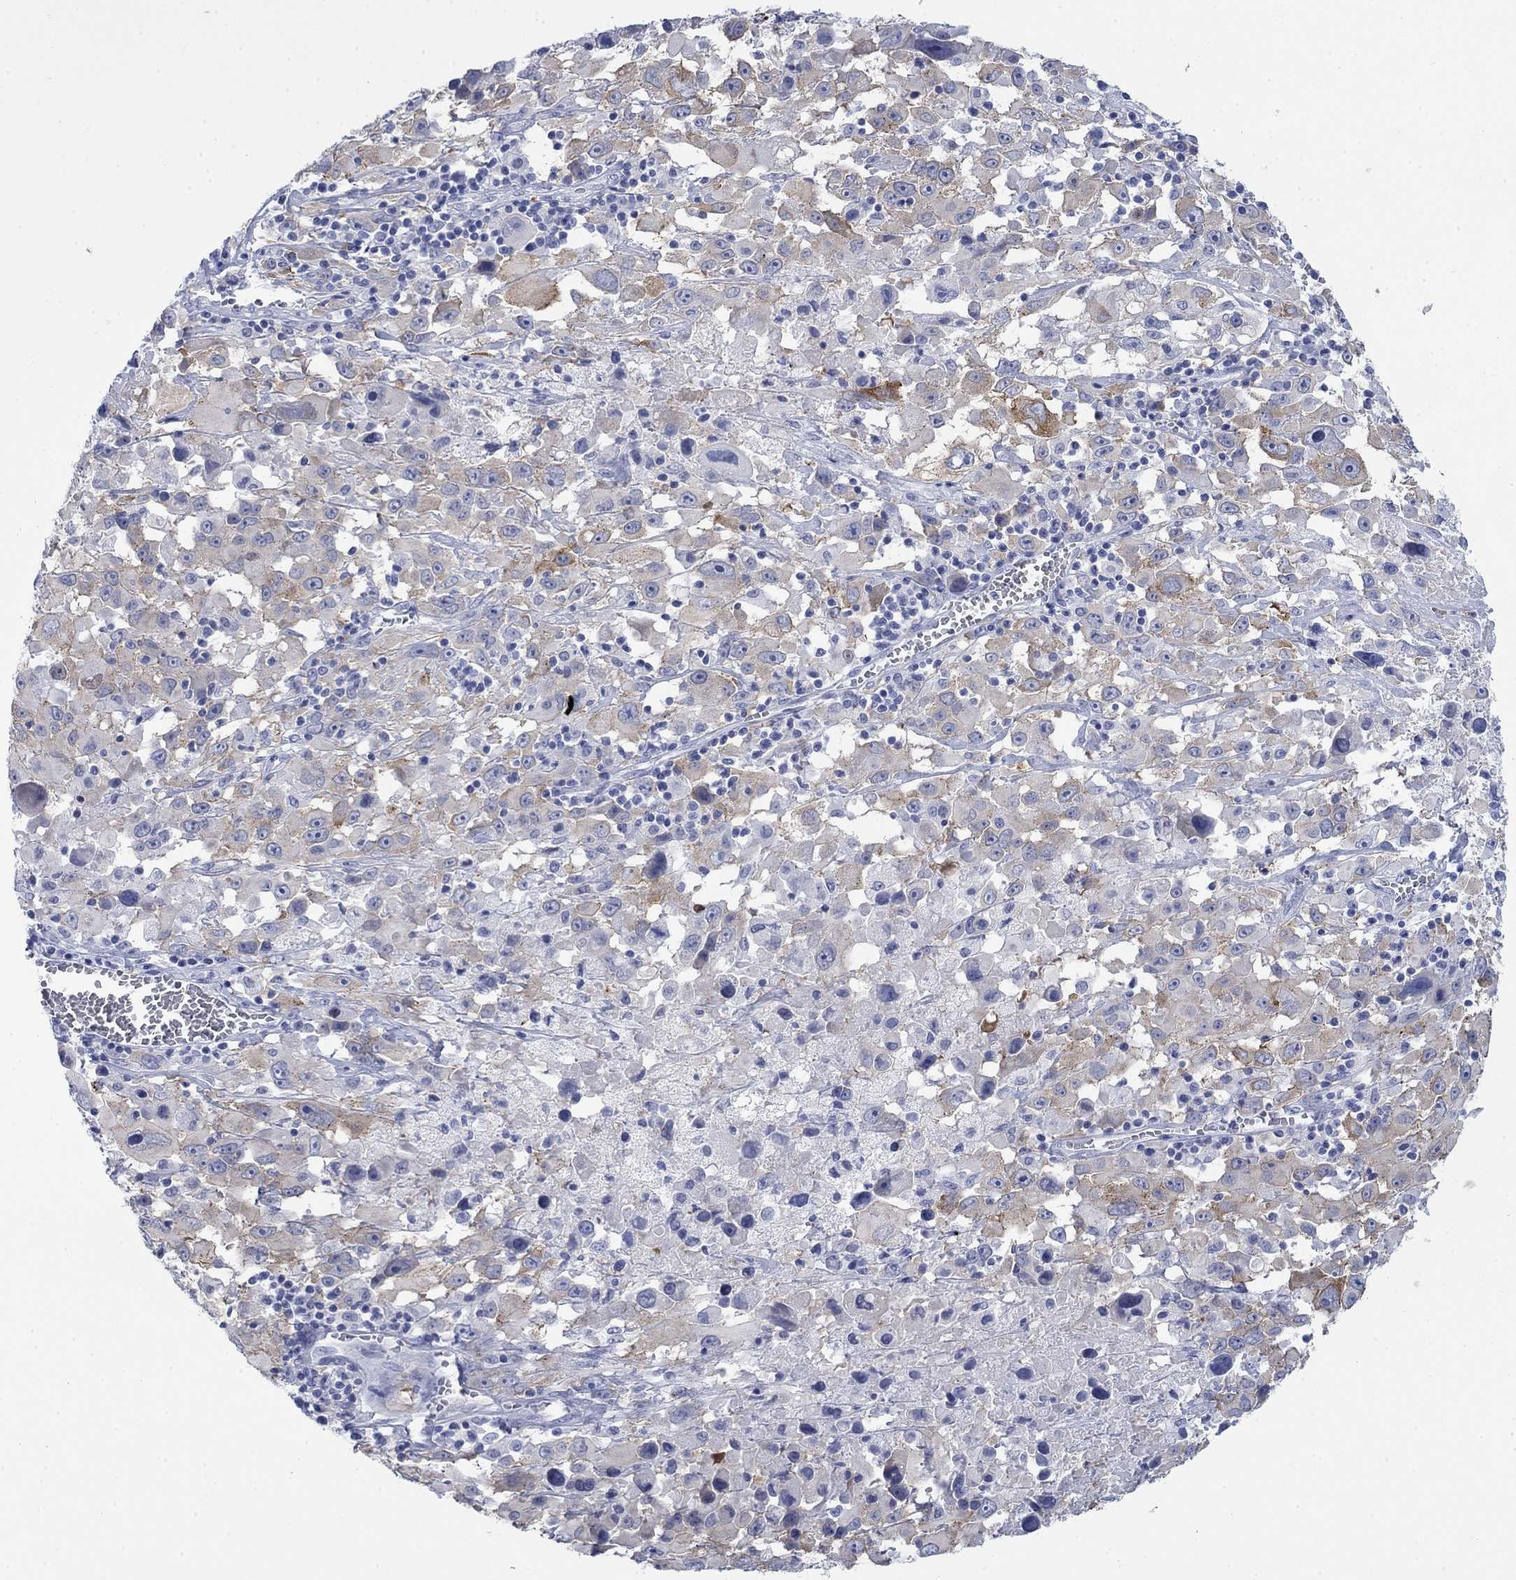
{"staining": {"intensity": "moderate", "quantity": "<25%", "location": "cytoplasmic/membranous"}, "tissue": "melanoma", "cell_type": "Tumor cells", "image_type": "cancer", "snomed": [{"axis": "morphology", "description": "Malignant melanoma, Metastatic site"}, {"axis": "topography", "description": "Lymph node"}], "caption": "IHC staining of malignant melanoma (metastatic site), which displays low levels of moderate cytoplasmic/membranous positivity in about <25% of tumor cells indicating moderate cytoplasmic/membranous protein expression. The staining was performed using DAB (3,3'-diaminobenzidine) (brown) for protein detection and nuclei were counterstained in hematoxylin (blue).", "gene": "IGF2BP3", "patient": {"sex": "male", "age": 50}}